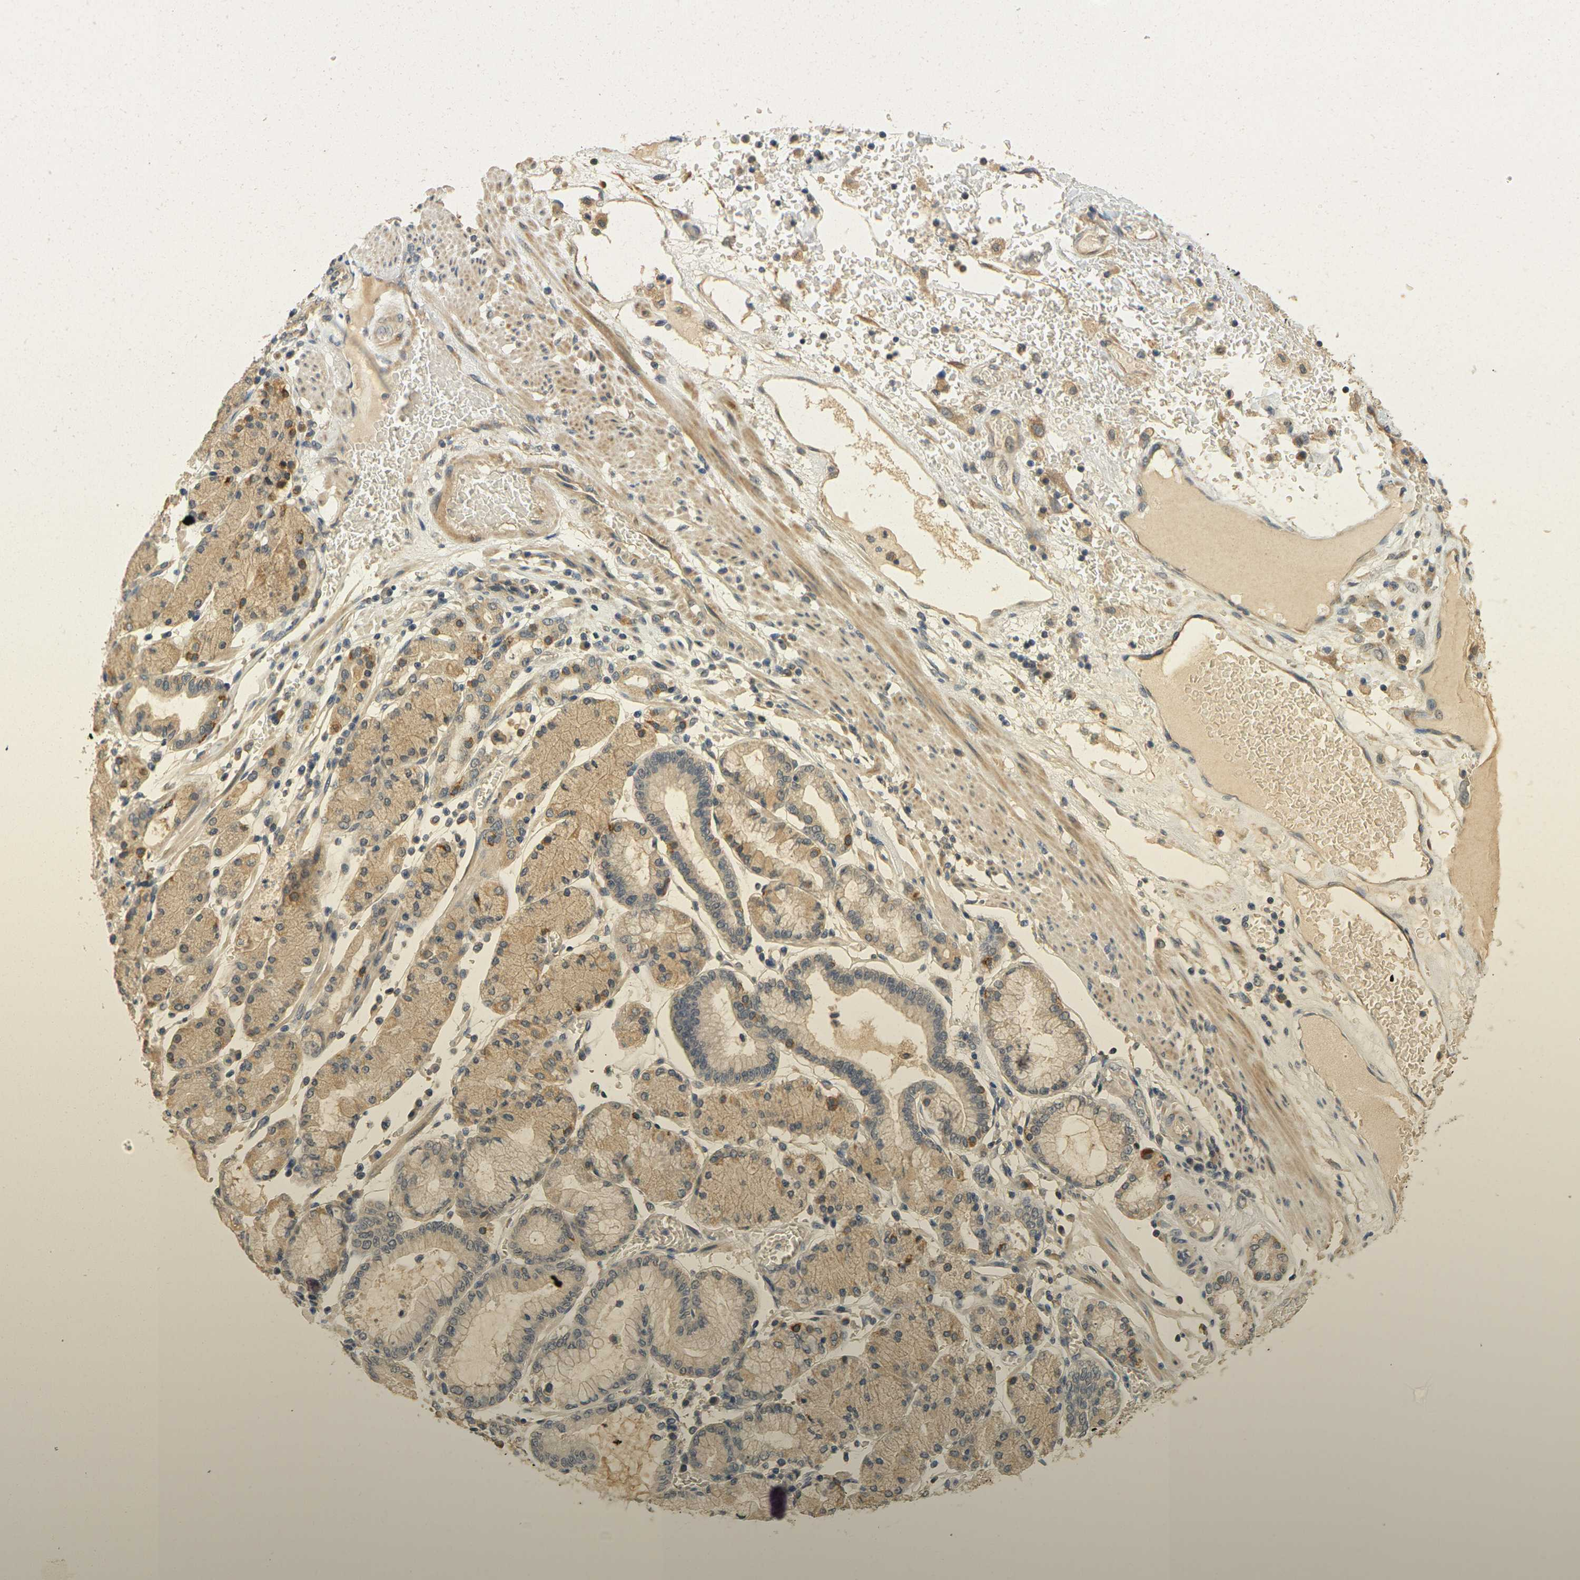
{"staining": {"intensity": "weak", "quantity": ">75%", "location": "cytoplasmic/membranous"}, "tissue": "stomach cancer", "cell_type": "Tumor cells", "image_type": "cancer", "snomed": [{"axis": "morphology", "description": "Normal tissue, NOS"}, {"axis": "morphology", "description": "Adenocarcinoma, NOS"}, {"axis": "topography", "description": "Stomach, upper"}, {"axis": "topography", "description": "Stomach"}], "caption": "Immunohistochemistry (IHC) histopathology image of stomach cancer (adenocarcinoma) stained for a protein (brown), which demonstrates low levels of weak cytoplasmic/membranous expression in approximately >75% of tumor cells.", "gene": "GDAP1", "patient": {"sex": "male", "age": 76}}